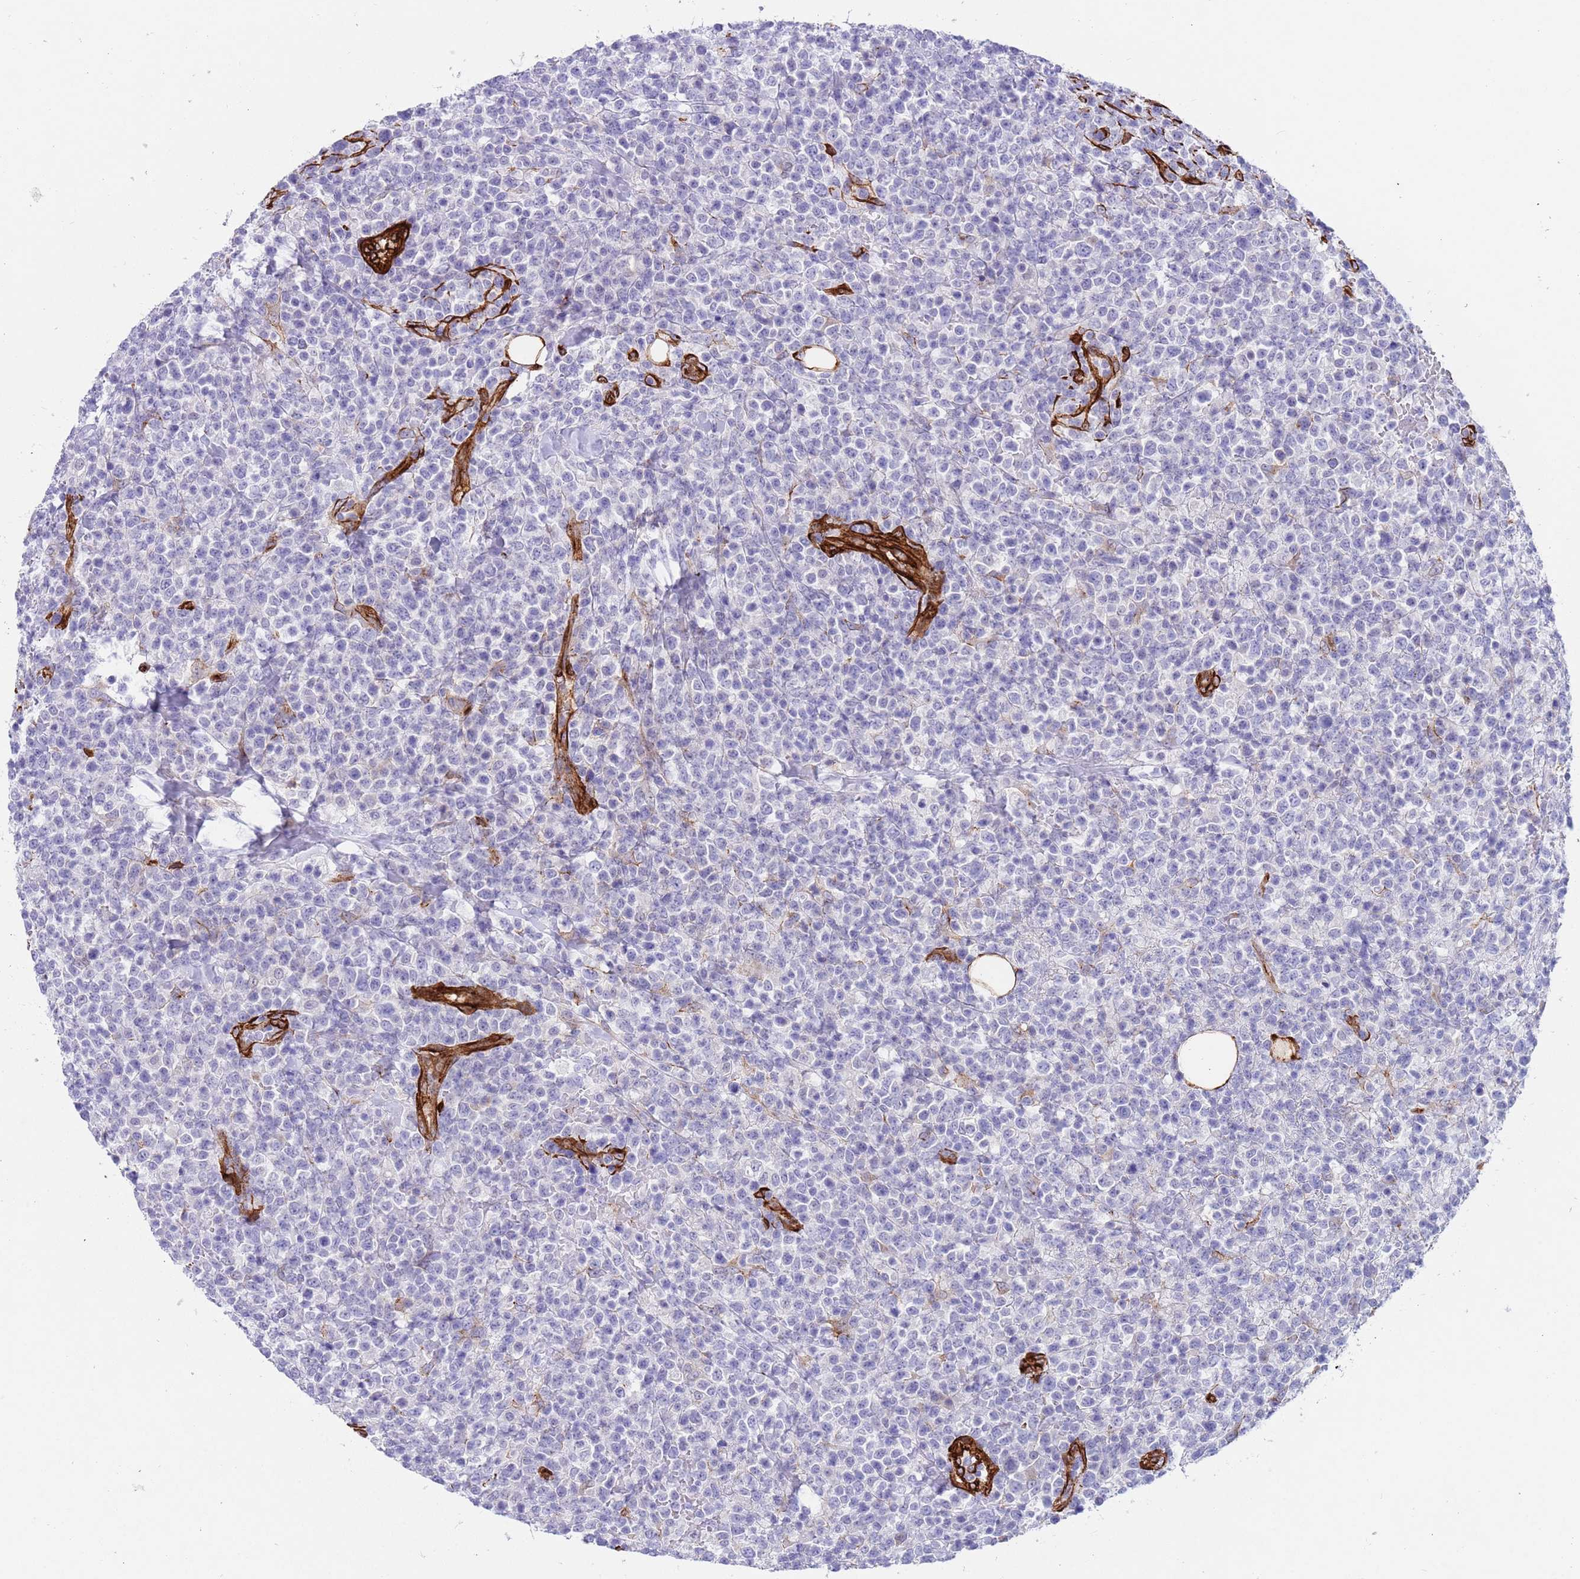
{"staining": {"intensity": "negative", "quantity": "none", "location": "none"}, "tissue": "lymphoma", "cell_type": "Tumor cells", "image_type": "cancer", "snomed": [{"axis": "morphology", "description": "Malignant lymphoma, non-Hodgkin's type, High grade"}, {"axis": "topography", "description": "Colon"}], "caption": "The image shows no staining of tumor cells in lymphoma. Brightfield microscopy of immunohistochemistry stained with DAB (brown) and hematoxylin (blue), captured at high magnification.", "gene": "CAV2", "patient": {"sex": "female", "age": 53}}